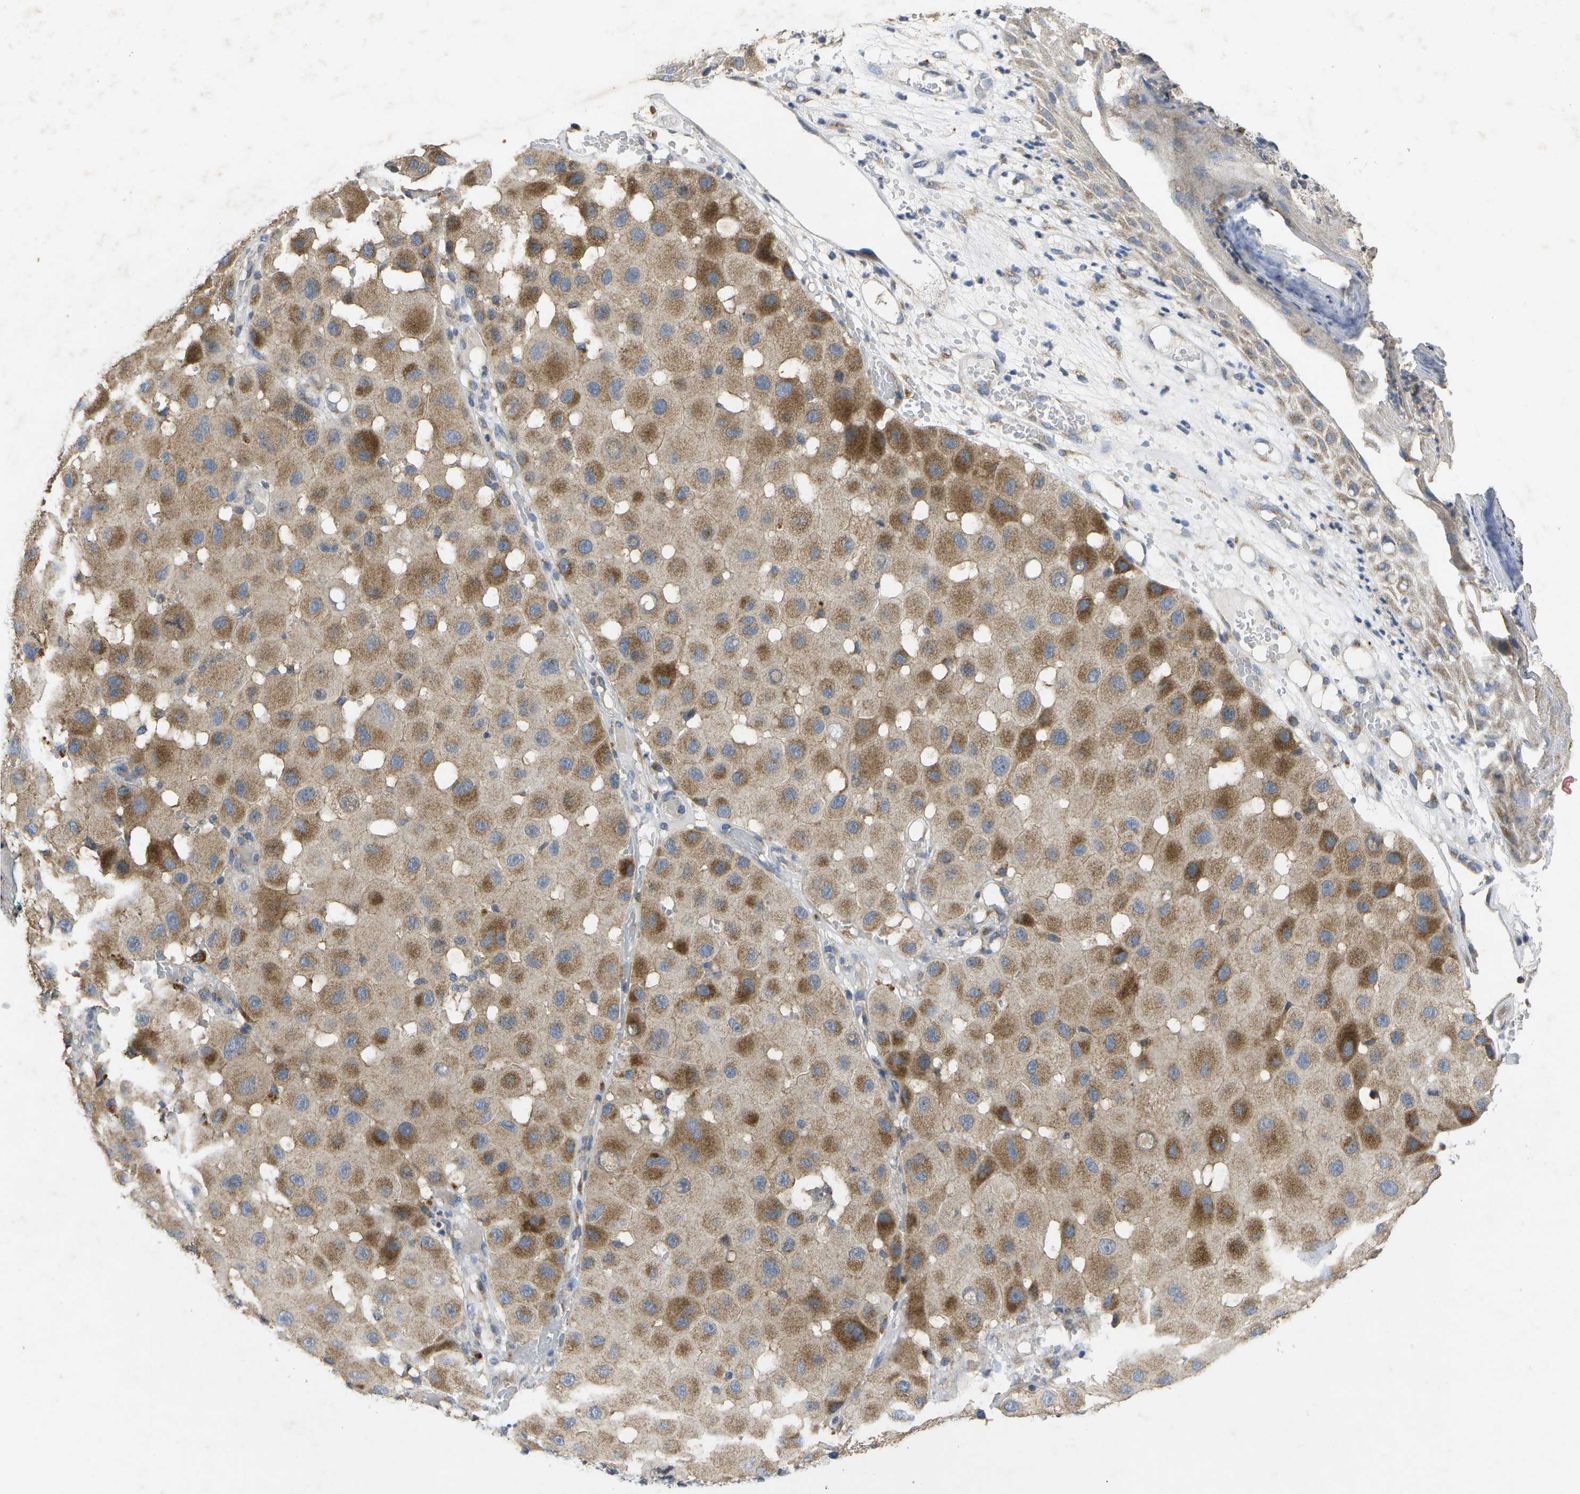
{"staining": {"intensity": "moderate", "quantity": ">75%", "location": "cytoplasmic/membranous"}, "tissue": "melanoma", "cell_type": "Tumor cells", "image_type": "cancer", "snomed": [{"axis": "morphology", "description": "Malignant melanoma, NOS"}, {"axis": "topography", "description": "Skin"}], "caption": "This is an image of immunohistochemistry staining of melanoma, which shows moderate staining in the cytoplasmic/membranous of tumor cells.", "gene": "KDELR1", "patient": {"sex": "female", "age": 81}}